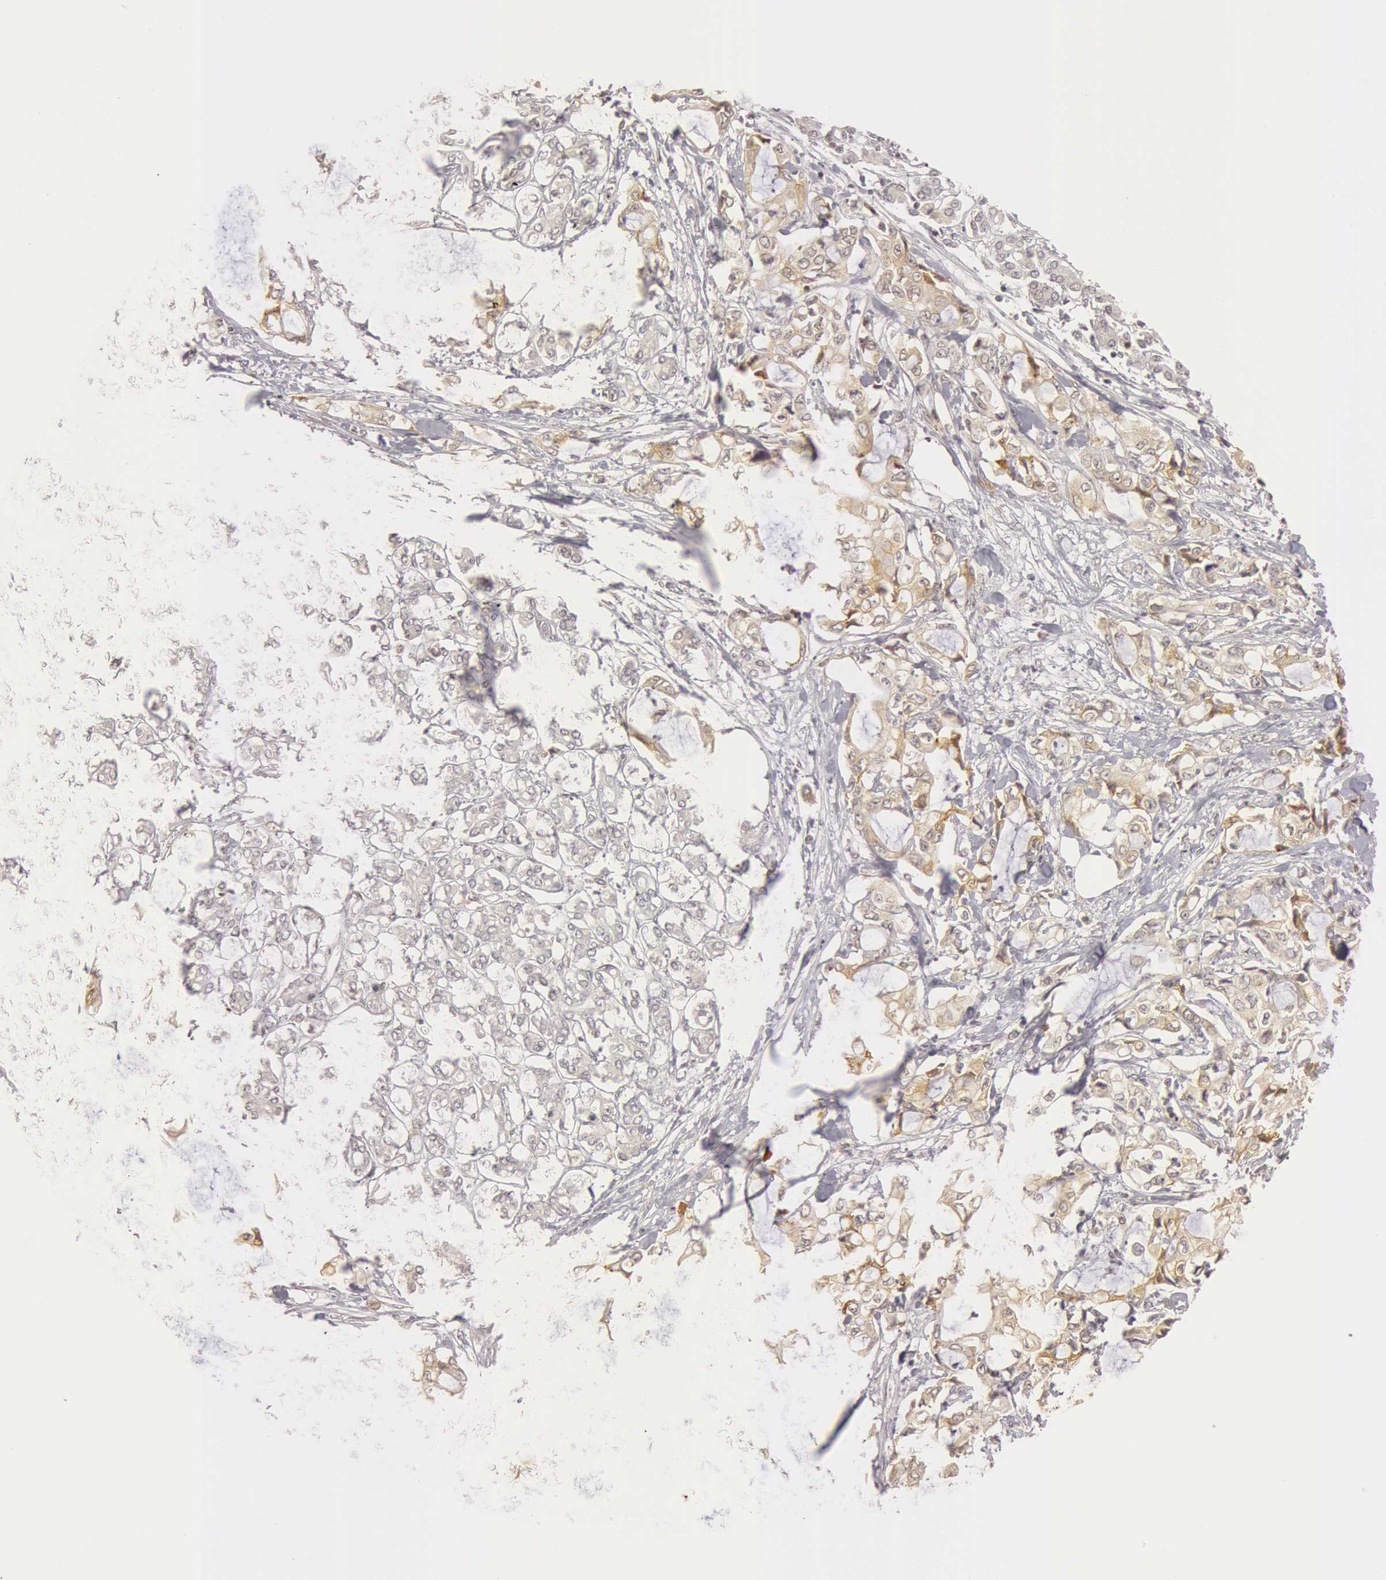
{"staining": {"intensity": "negative", "quantity": "none", "location": "none"}, "tissue": "pancreatic cancer", "cell_type": "Tumor cells", "image_type": "cancer", "snomed": [{"axis": "morphology", "description": "Adenocarcinoma, NOS"}, {"axis": "topography", "description": "Pancreas"}], "caption": "Micrograph shows no significant protein expression in tumor cells of pancreatic cancer (adenocarcinoma).", "gene": "OASL", "patient": {"sex": "female", "age": 70}}